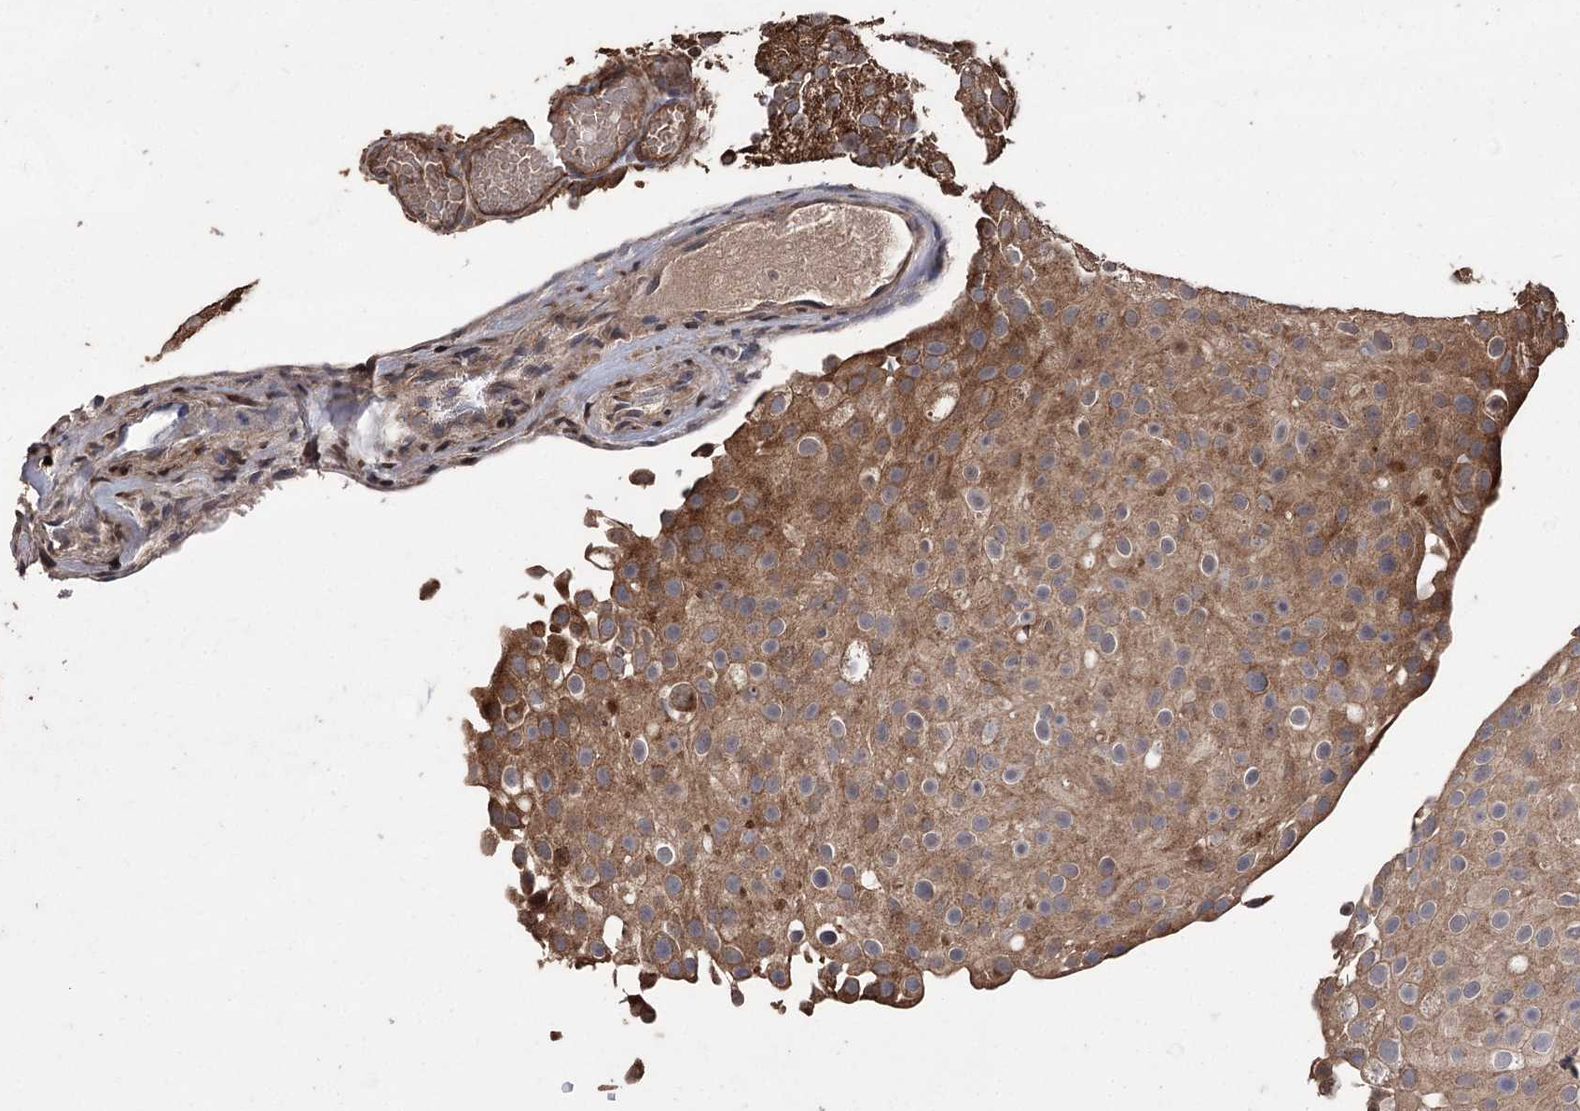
{"staining": {"intensity": "moderate", "quantity": ">75%", "location": "cytoplasmic/membranous"}, "tissue": "urothelial cancer", "cell_type": "Tumor cells", "image_type": "cancer", "snomed": [{"axis": "morphology", "description": "Urothelial carcinoma, Low grade"}, {"axis": "topography", "description": "Urinary bladder"}], "caption": "High-power microscopy captured an immunohistochemistry (IHC) photomicrograph of urothelial carcinoma (low-grade), revealing moderate cytoplasmic/membranous expression in approximately >75% of tumor cells.", "gene": "RASSF3", "patient": {"sex": "male", "age": 78}}